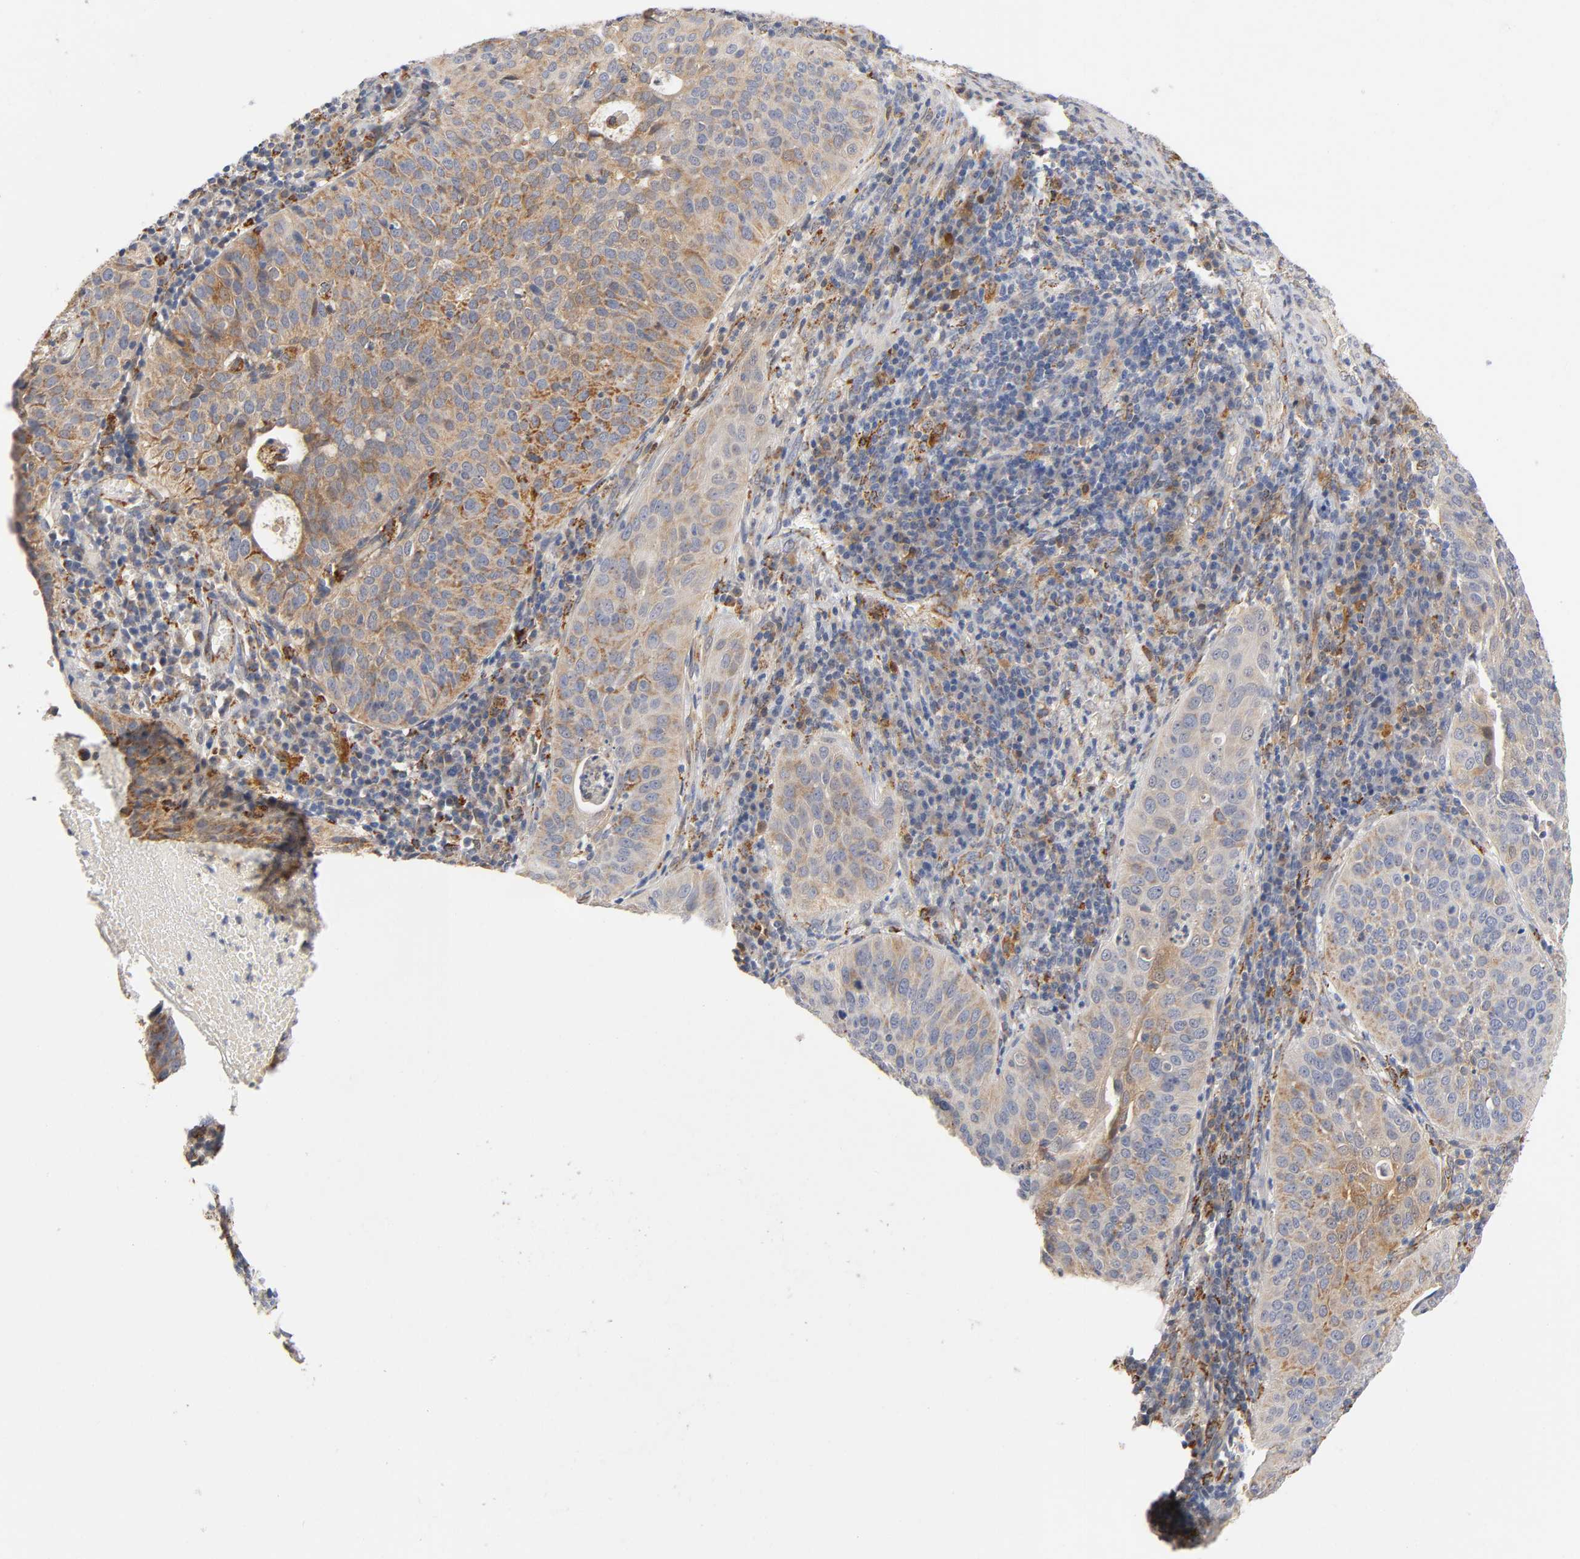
{"staining": {"intensity": "moderate", "quantity": ">75%", "location": "cytoplasmic/membranous"}, "tissue": "cervical cancer", "cell_type": "Tumor cells", "image_type": "cancer", "snomed": [{"axis": "morphology", "description": "Squamous cell carcinoma, NOS"}, {"axis": "topography", "description": "Cervix"}], "caption": "Tumor cells display medium levels of moderate cytoplasmic/membranous expression in about >75% of cells in human cervical cancer (squamous cell carcinoma).", "gene": "ISG15", "patient": {"sex": "female", "age": 39}}